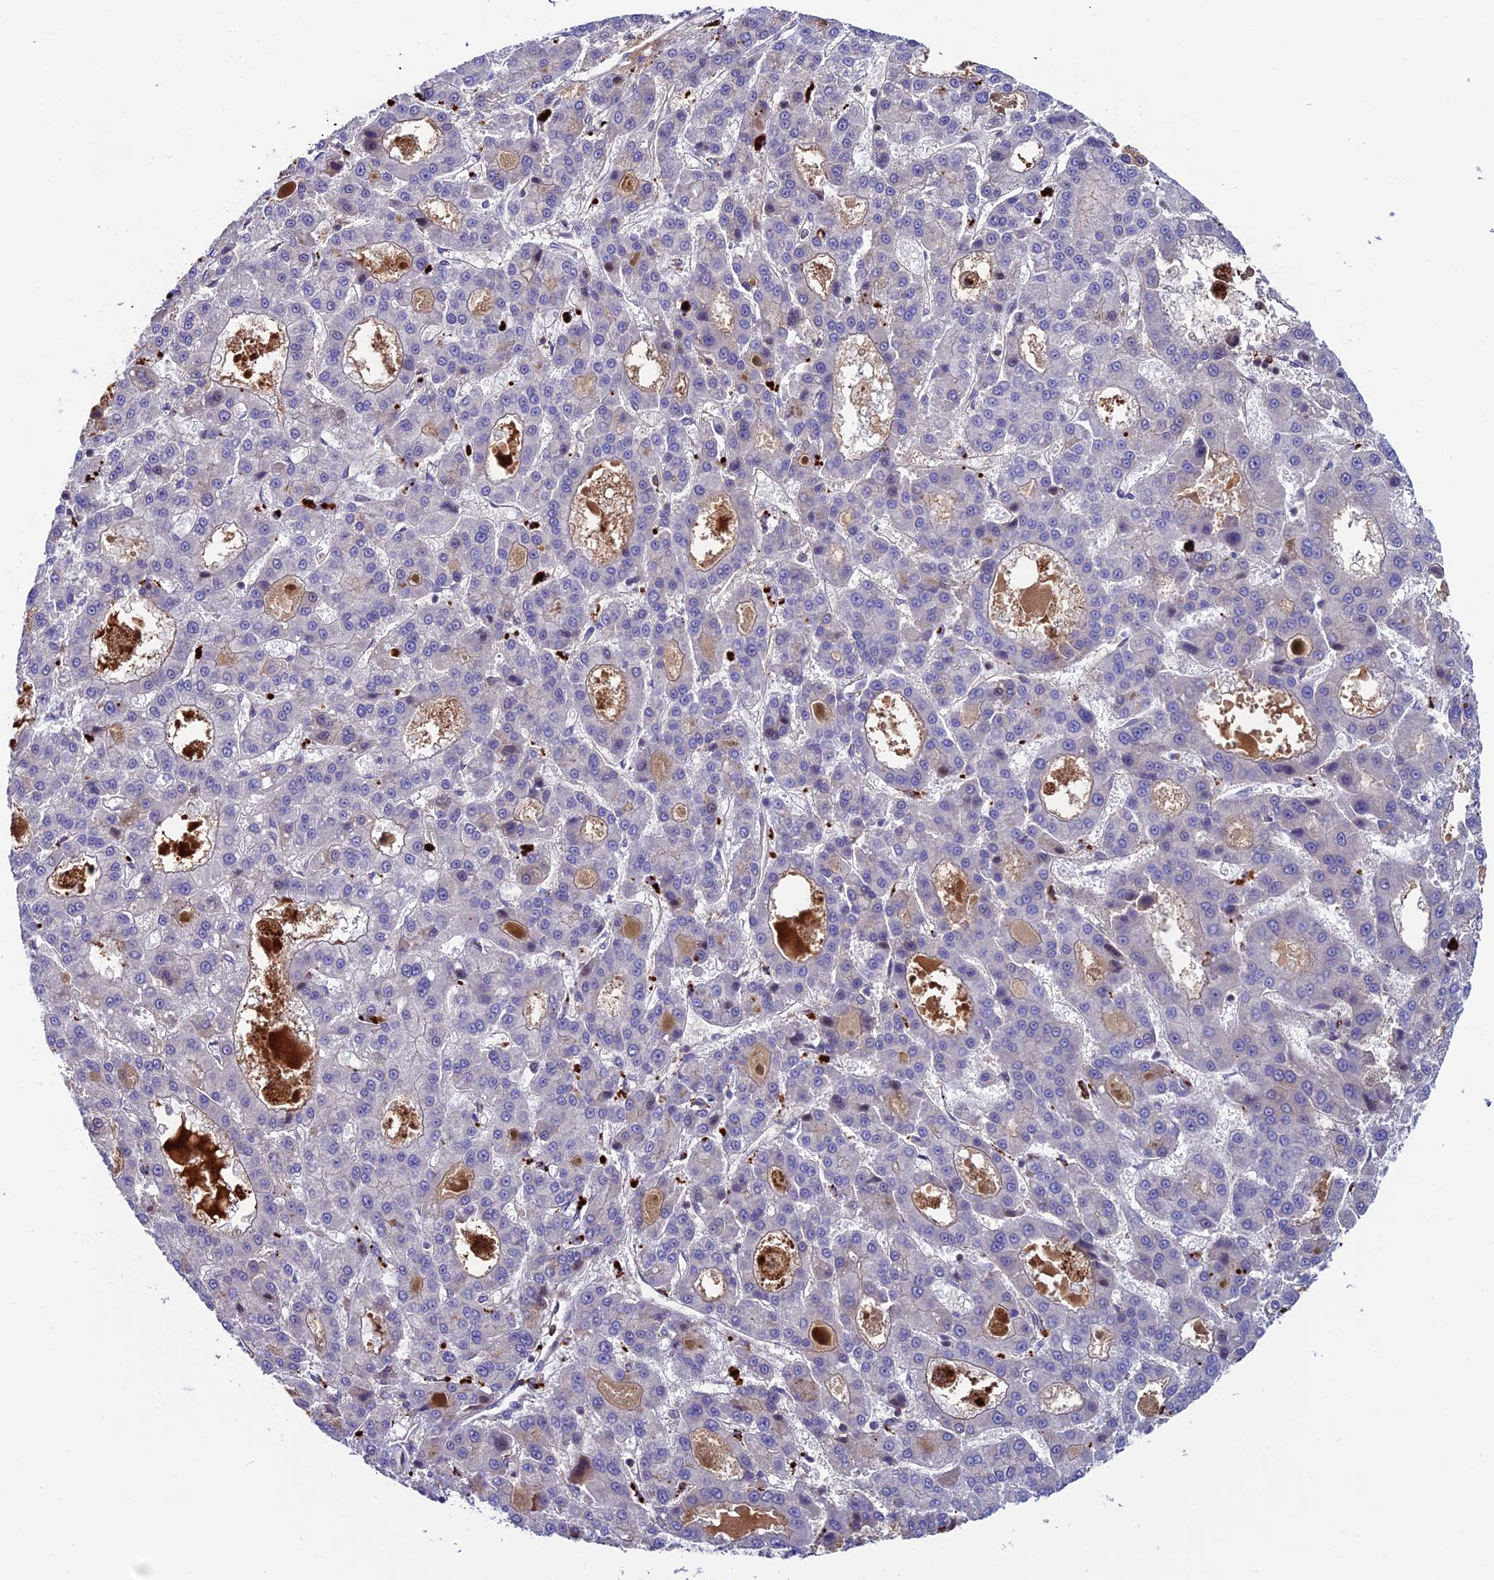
{"staining": {"intensity": "weak", "quantity": "<25%", "location": "cytoplasmic/membranous"}, "tissue": "liver cancer", "cell_type": "Tumor cells", "image_type": "cancer", "snomed": [{"axis": "morphology", "description": "Carcinoma, Hepatocellular, NOS"}, {"axis": "topography", "description": "Liver"}], "caption": "Image shows no protein staining in tumor cells of liver hepatocellular carcinoma tissue.", "gene": "ARHGEF18", "patient": {"sex": "male", "age": 70}}